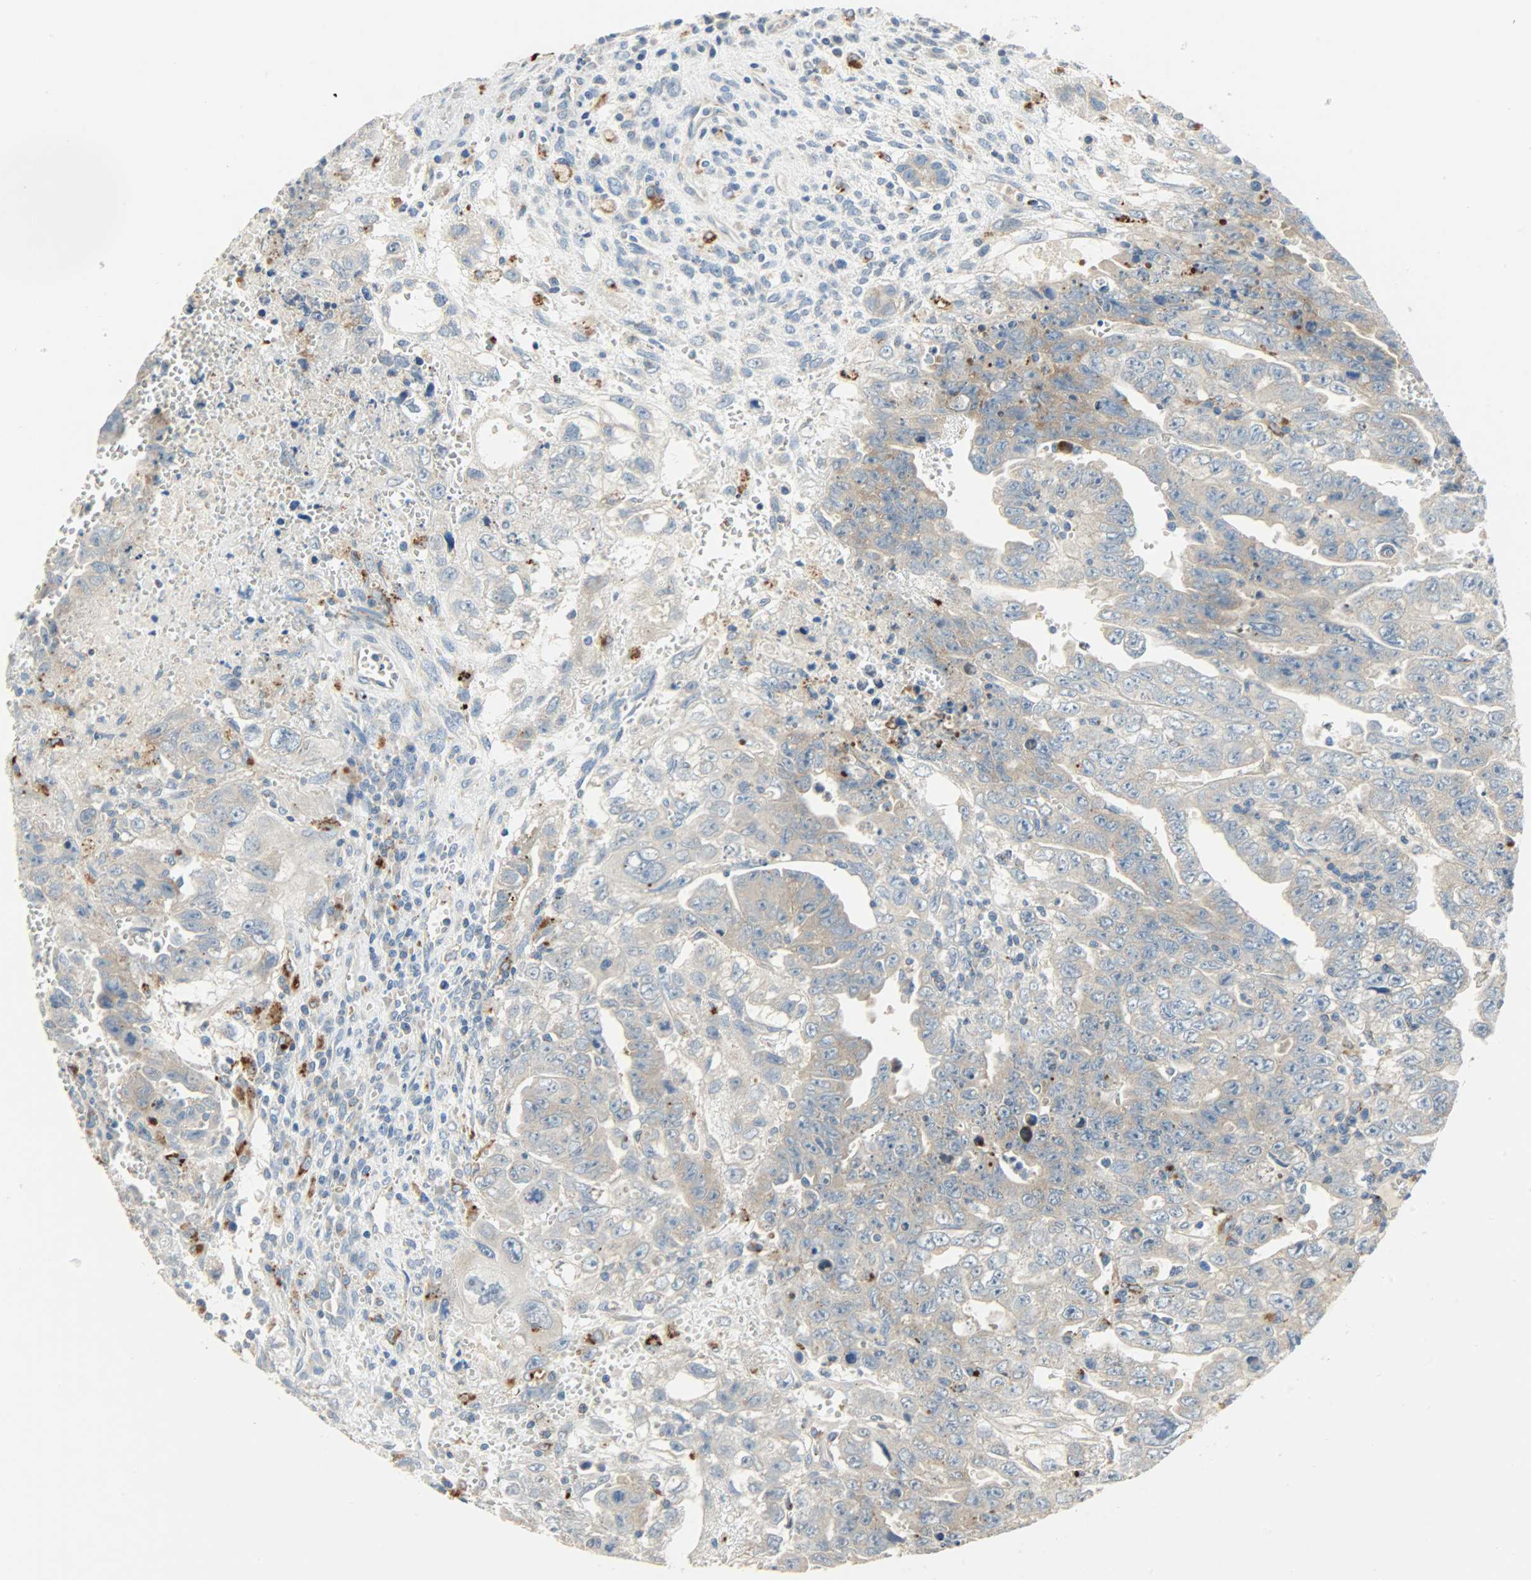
{"staining": {"intensity": "weak", "quantity": ">75%", "location": "cytoplasmic/membranous"}, "tissue": "testis cancer", "cell_type": "Tumor cells", "image_type": "cancer", "snomed": [{"axis": "morphology", "description": "Carcinoma, Embryonal, NOS"}, {"axis": "topography", "description": "Testis"}], "caption": "Weak cytoplasmic/membranous positivity is appreciated in approximately >75% of tumor cells in testis cancer (embryonal carcinoma). The staining was performed using DAB to visualize the protein expression in brown, while the nuclei were stained in blue with hematoxylin (Magnification: 20x).", "gene": "ASAH1", "patient": {"sex": "male", "age": 28}}